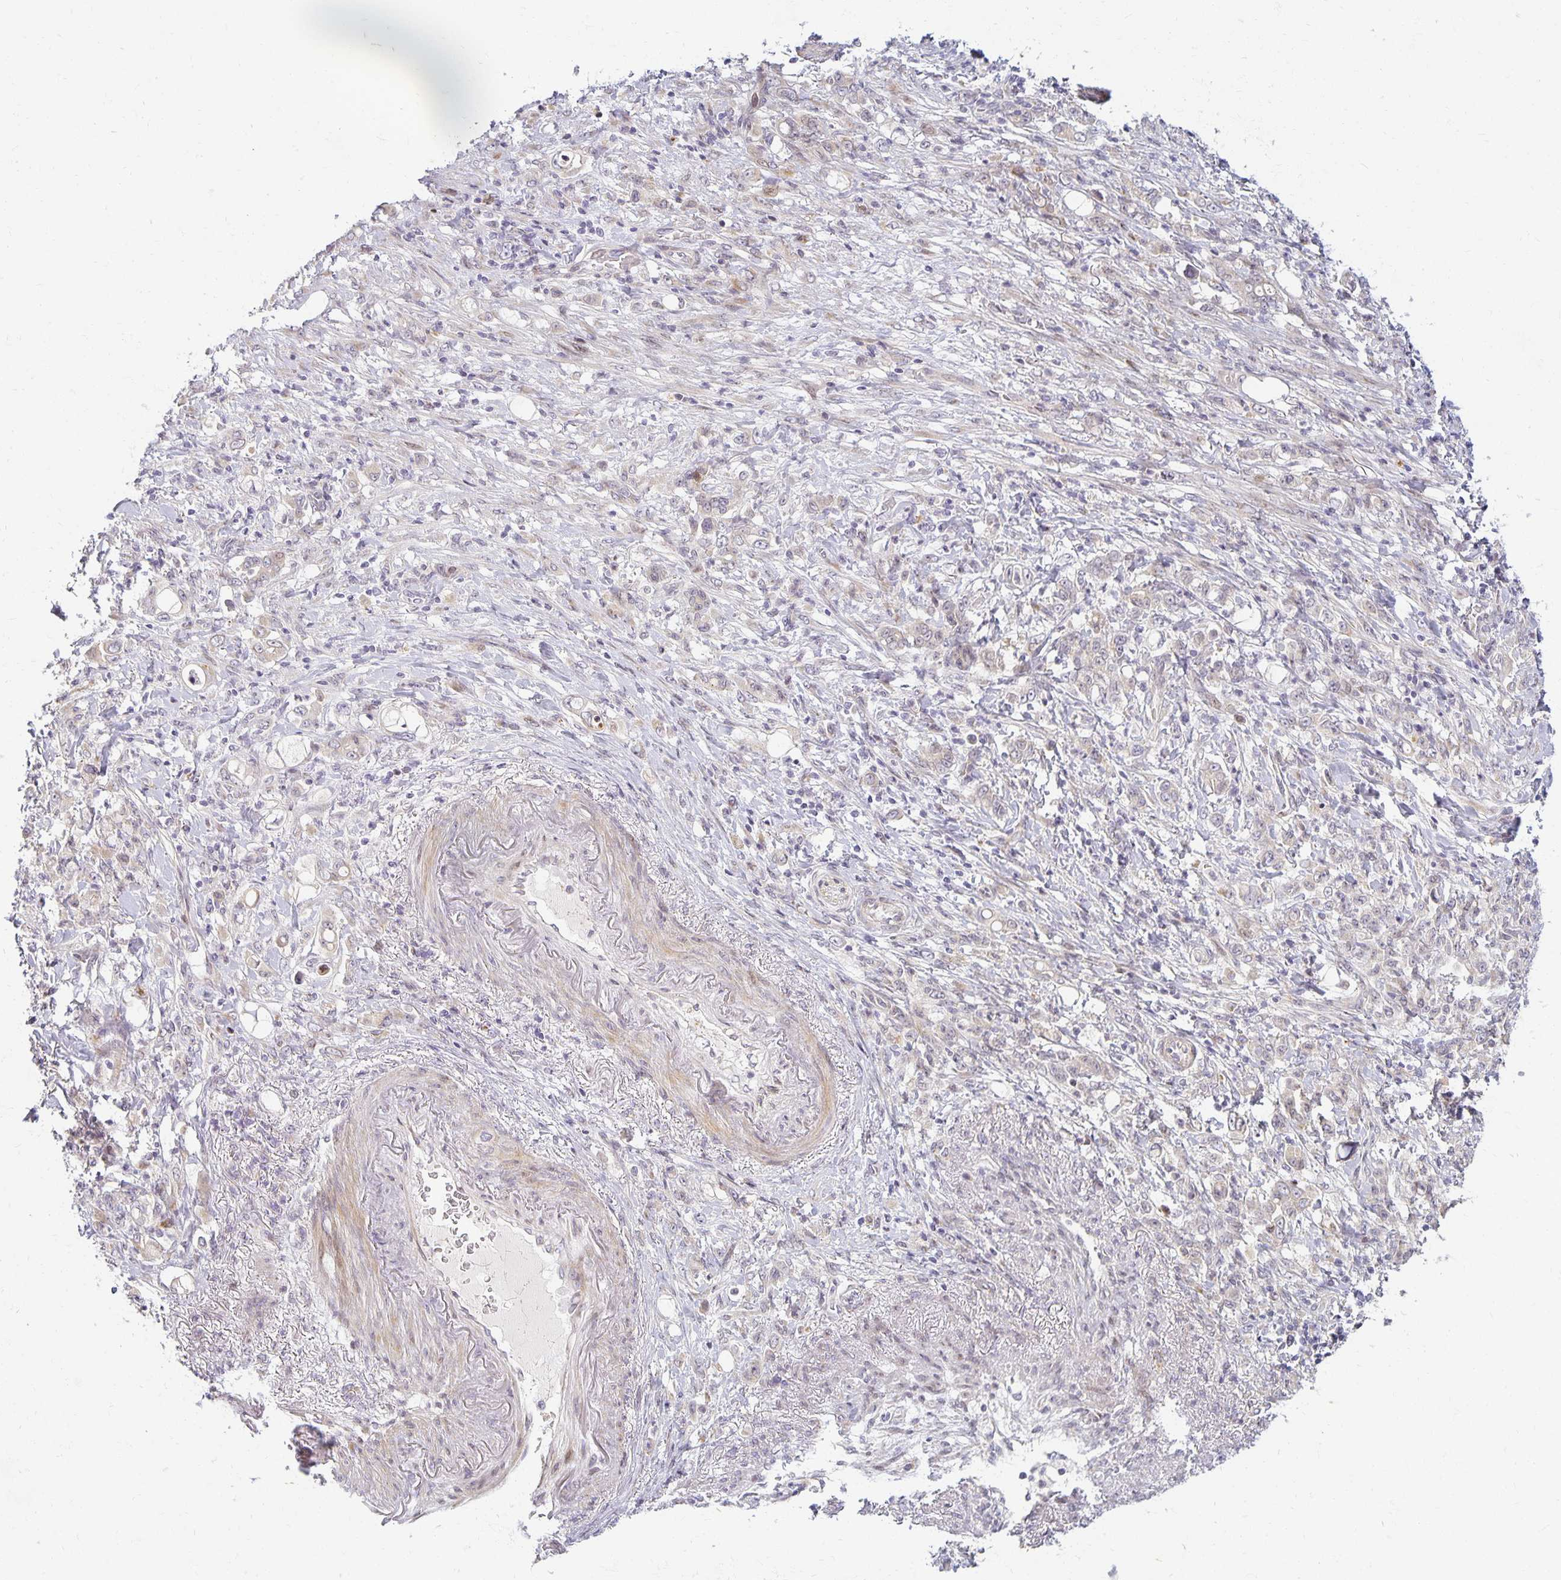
{"staining": {"intensity": "negative", "quantity": "none", "location": "none"}, "tissue": "stomach cancer", "cell_type": "Tumor cells", "image_type": "cancer", "snomed": [{"axis": "morphology", "description": "Adenocarcinoma, NOS"}, {"axis": "topography", "description": "Stomach"}], "caption": "Protein analysis of stomach adenocarcinoma exhibits no significant positivity in tumor cells.", "gene": "EHF", "patient": {"sex": "female", "age": 79}}